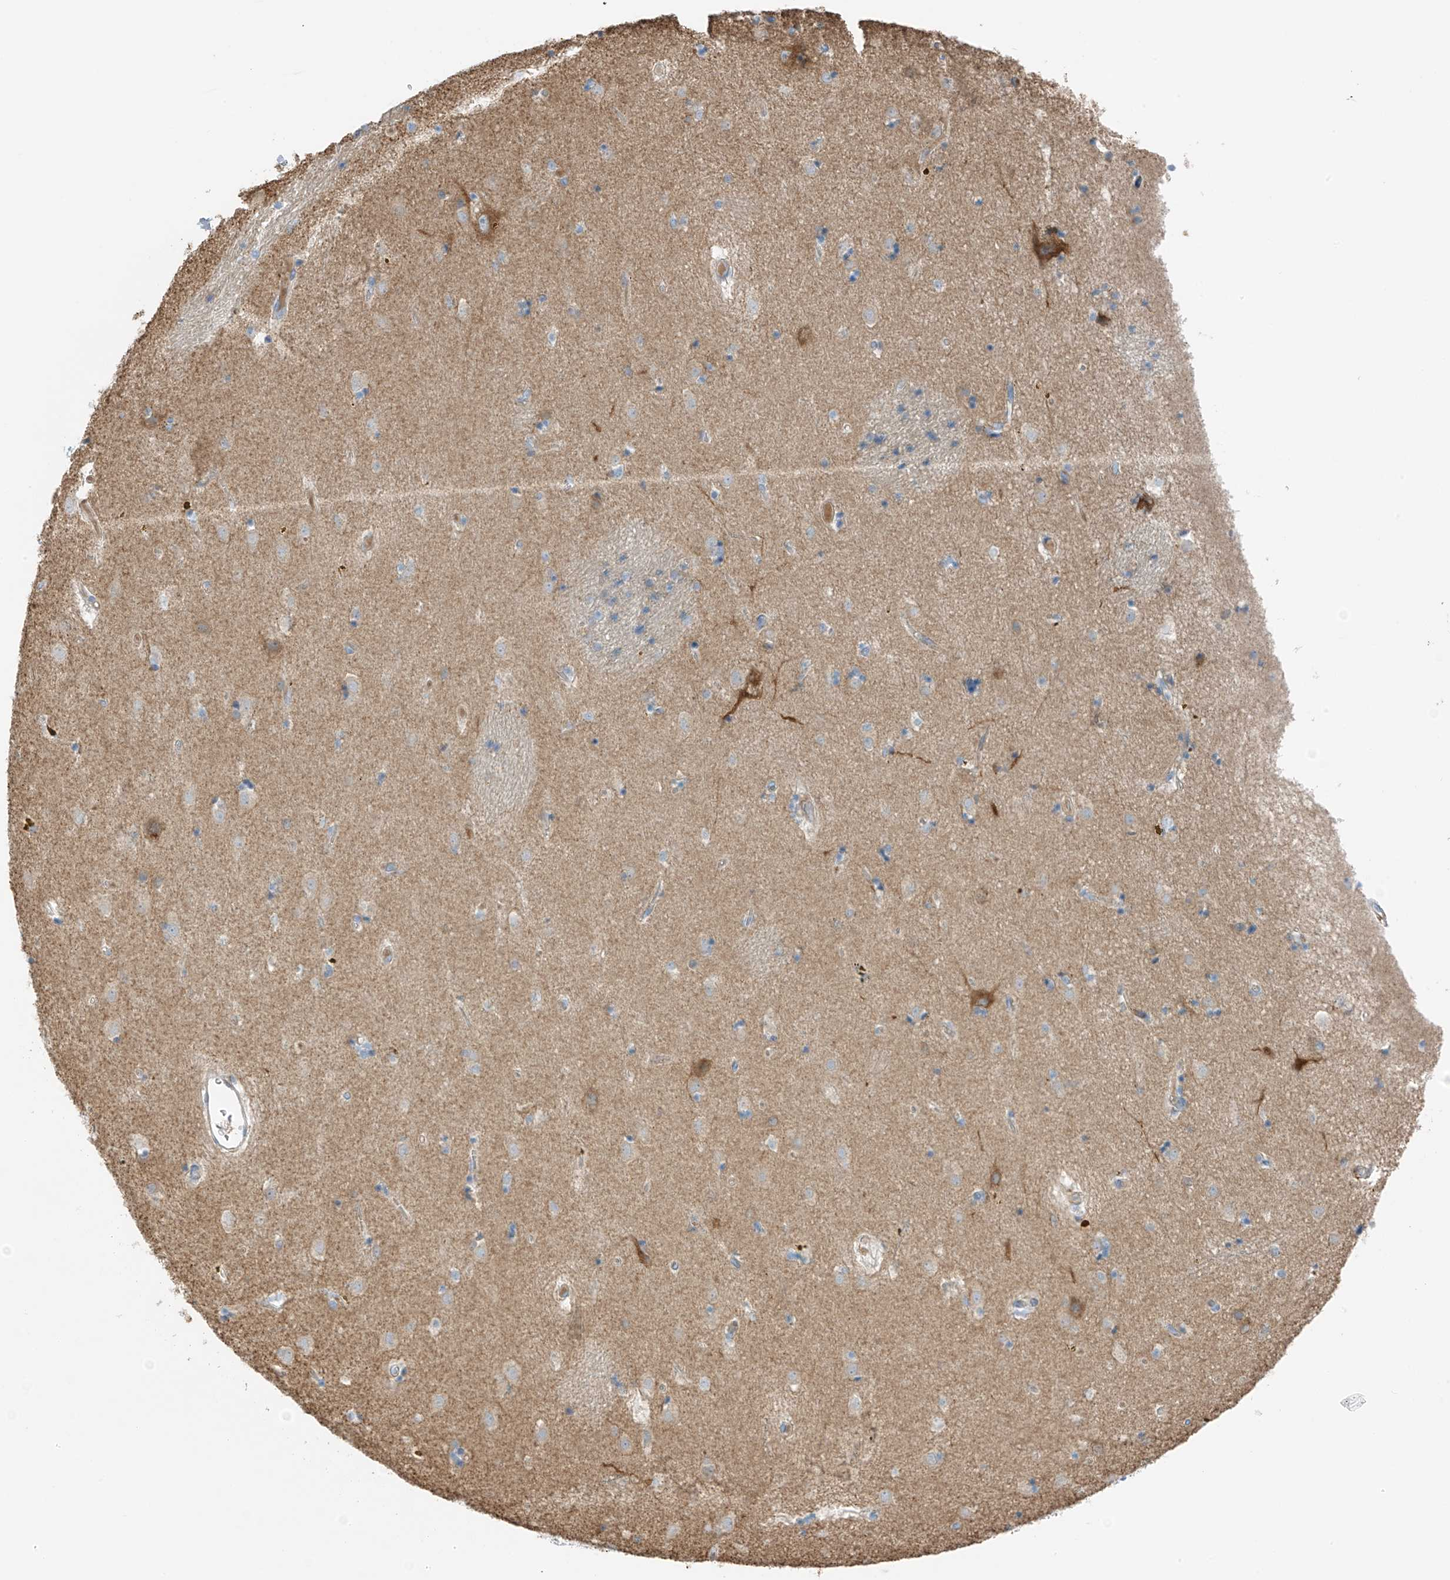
{"staining": {"intensity": "negative", "quantity": "none", "location": "none"}, "tissue": "caudate", "cell_type": "Glial cells", "image_type": "normal", "snomed": [{"axis": "morphology", "description": "Normal tissue, NOS"}, {"axis": "topography", "description": "Lateral ventricle wall"}], "caption": "Glial cells show no significant protein expression in normal caudate. The staining is performed using DAB (3,3'-diaminobenzidine) brown chromogen with nuclei counter-stained in using hematoxylin.", "gene": "NALCN", "patient": {"sex": "male", "age": 70}}